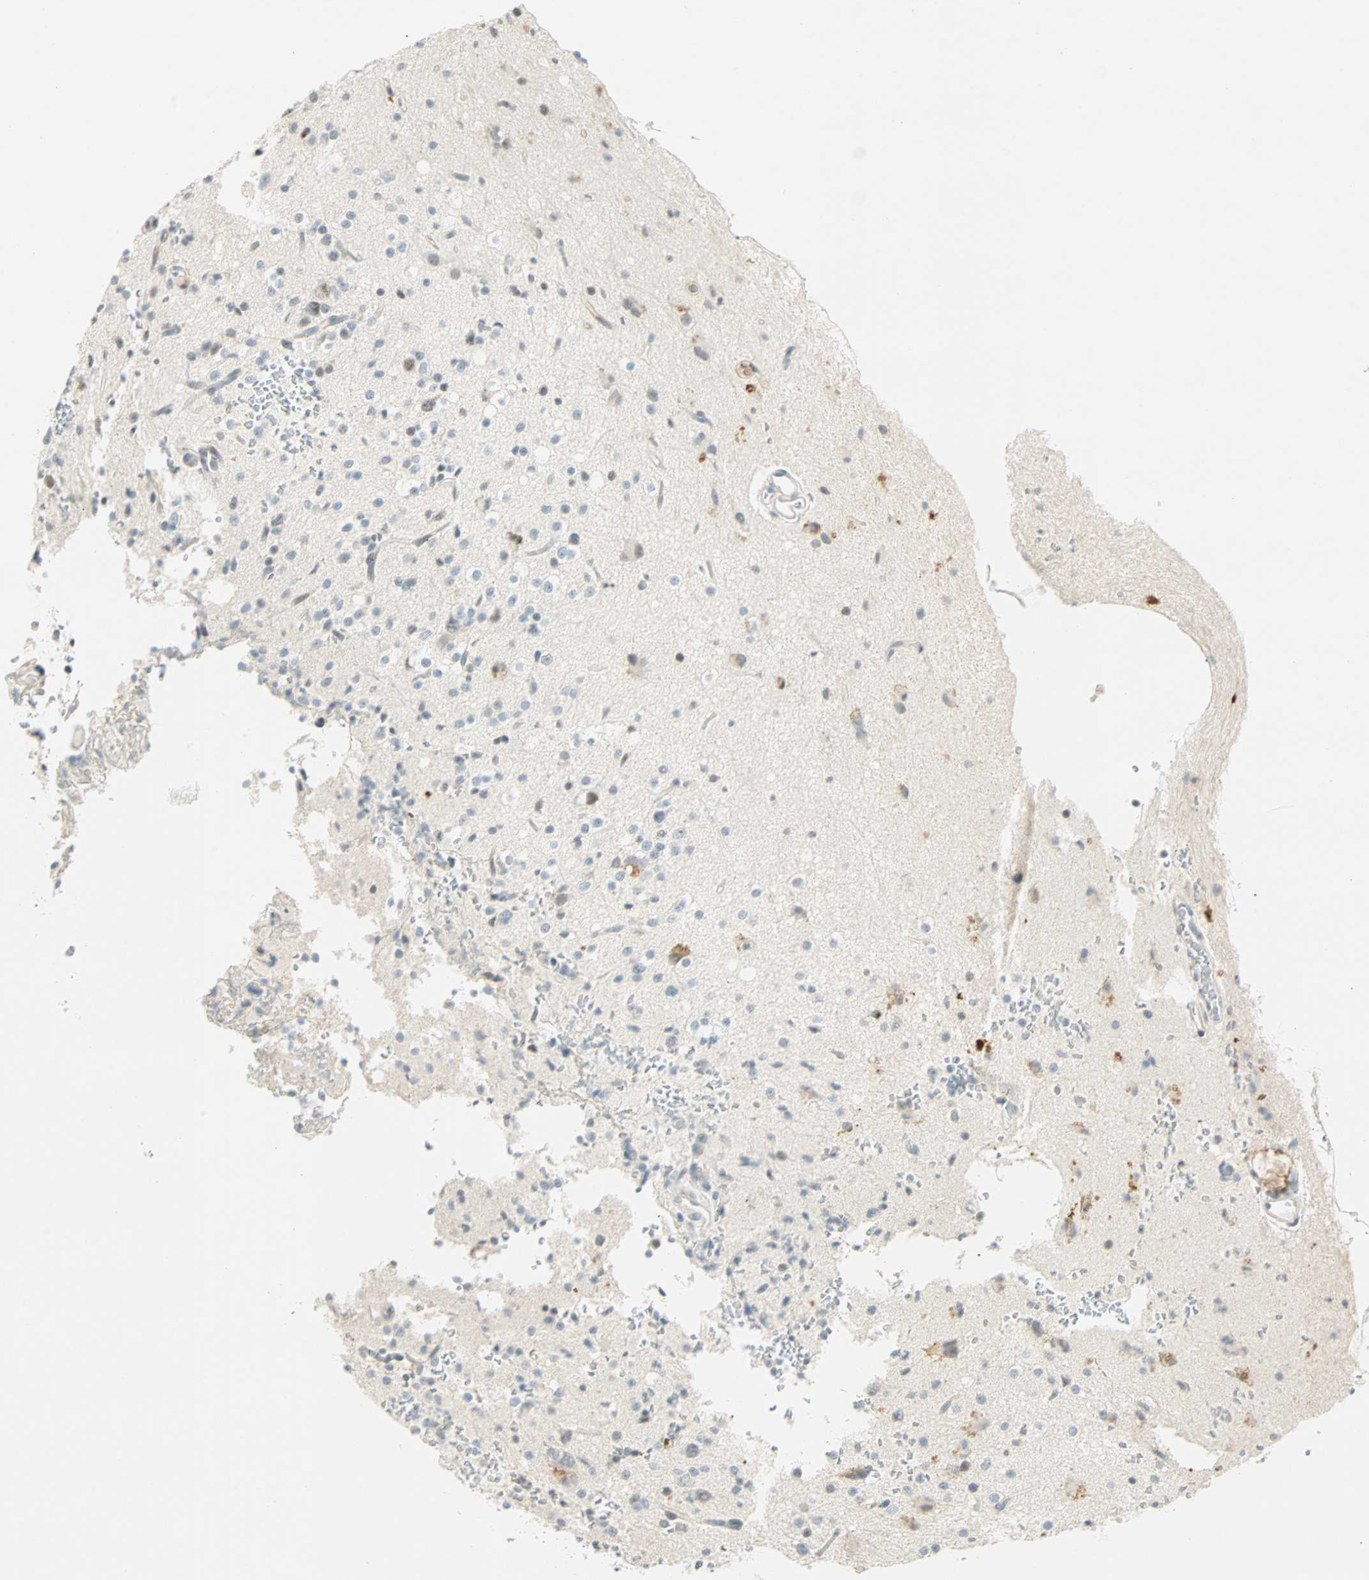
{"staining": {"intensity": "weak", "quantity": "<25%", "location": "nuclear"}, "tissue": "glioma", "cell_type": "Tumor cells", "image_type": "cancer", "snomed": [{"axis": "morphology", "description": "Glioma, malignant, High grade"}, {"axis": "topography", "description": "Brain"}], "caption": "Tumor cells are negative for brown protein staining in malignant high-grade glioma.", "gene": "SMAD3", "patient": {"sex": "male", "age": 47}}